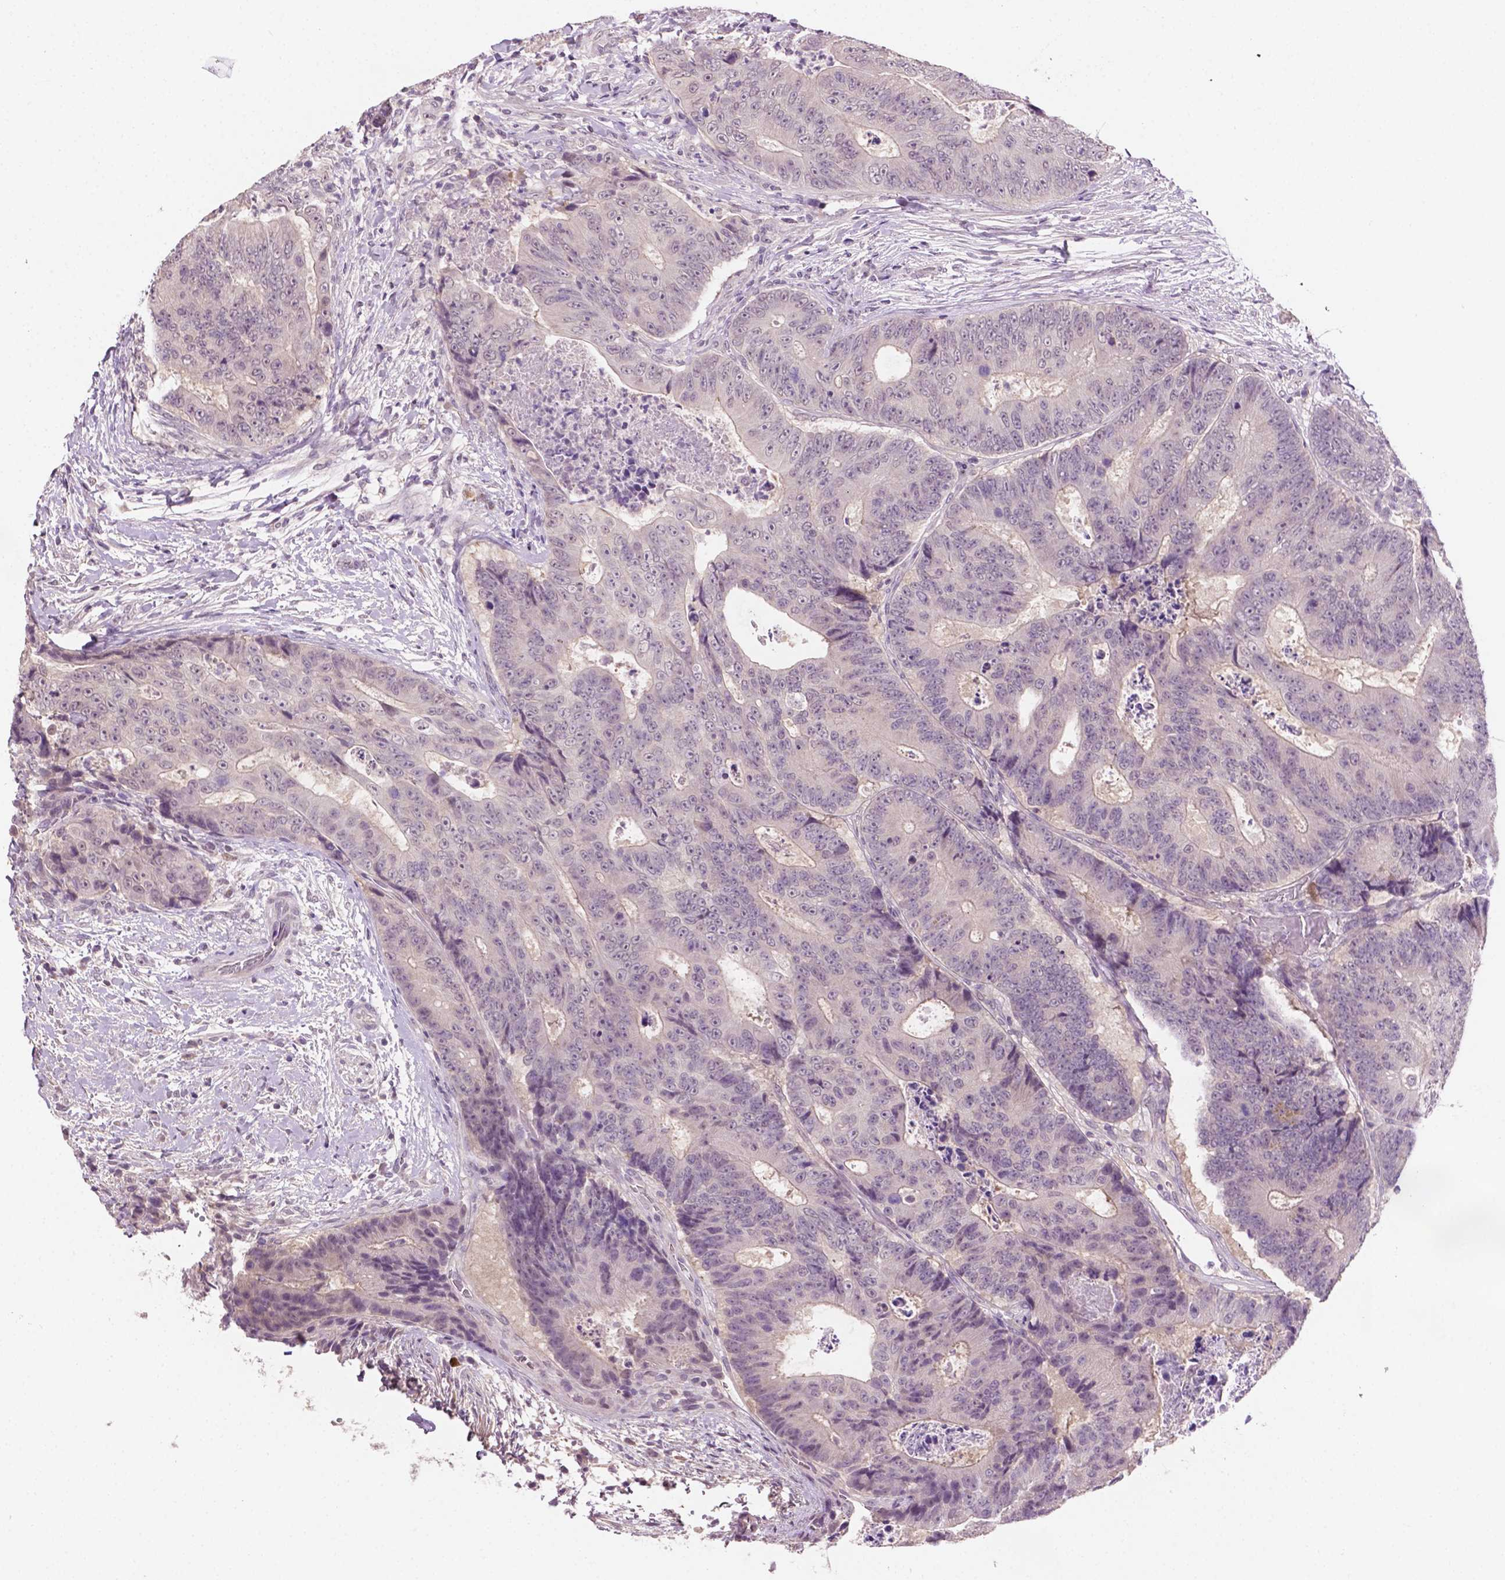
{"staining": {"intensity": "negative", "quantity": "none", "location": "none"}, "tissue": "colorectal cancer", "cell_type": "Tumor cells", "image_type": "cancer", "snomed": [{"axis": "morphology", "description": "Adenocarcinoma, NOS"}, {"axis": "topography", "description": "Colon"}], "caption": "The photomicrograph reveals no significant positivity in tumor cells of adenocarcinoma (colorectal). The staining is performed using DAB brown chromogen with nuclei counter-stained in using hematoxylin.", "gene": "MROH6", "patient": {"sex": "female", "age": 48}}